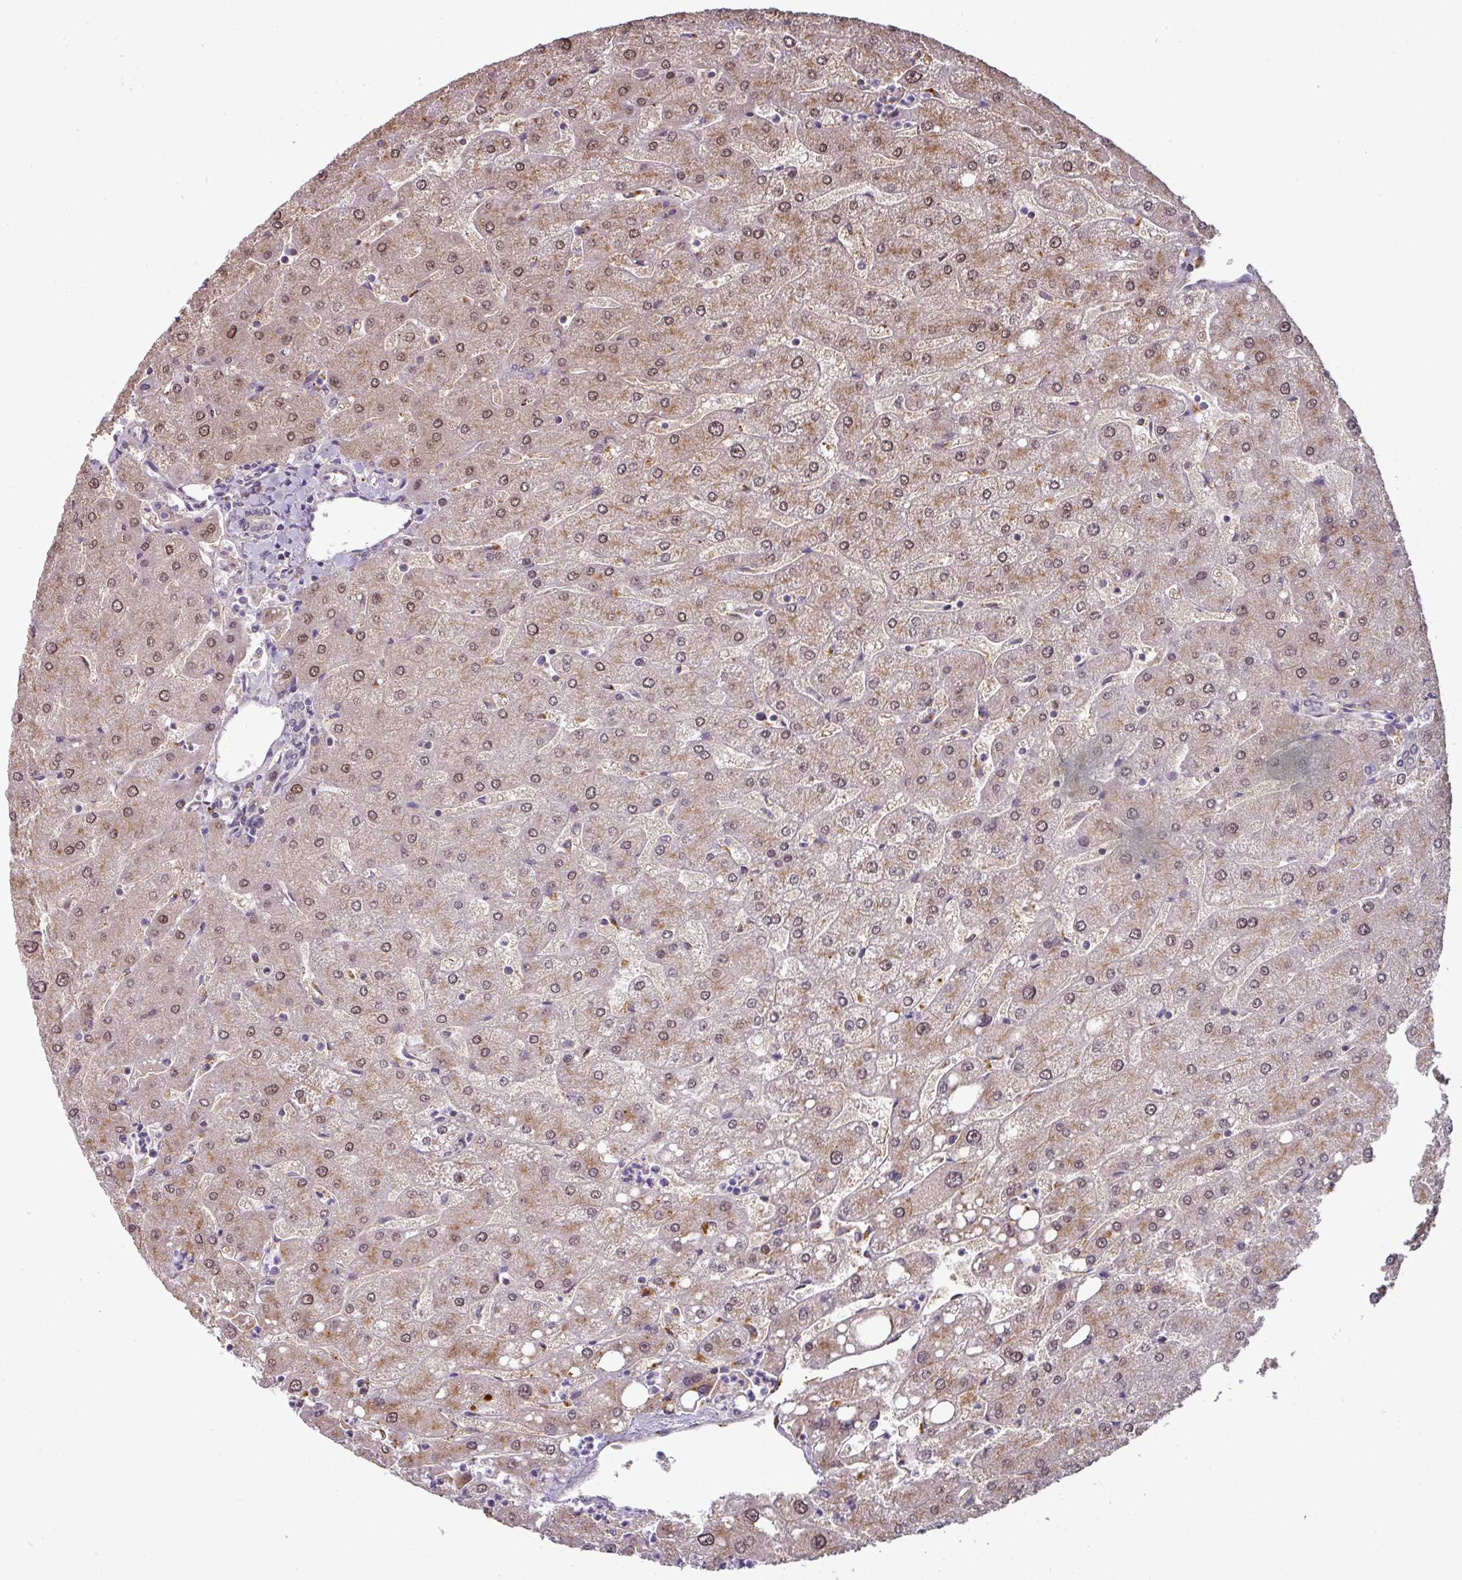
{"staining": {"intensity": "weak", "quantity": "<25%", "location": "nuclear"}, "tissue": "liver", "cell_type": "Cholangiocytes", "image_type": "normal", "snomed": [{"axis": "morphology", "description": "Normal tissue, NOS"}, {"axis": "topography", "description": "Liver"}], "caption": "Immunohistochemistry (IHC) micrograph of benign human liver stained for a protein (brown), which demonstrates no positivity in cholangiocytes. (DAB immunohistochemistry (IHC) with hematoxylin counter stain).", "gene": "SWSAP1", "patient": {"sex": "male", "age": 67}}